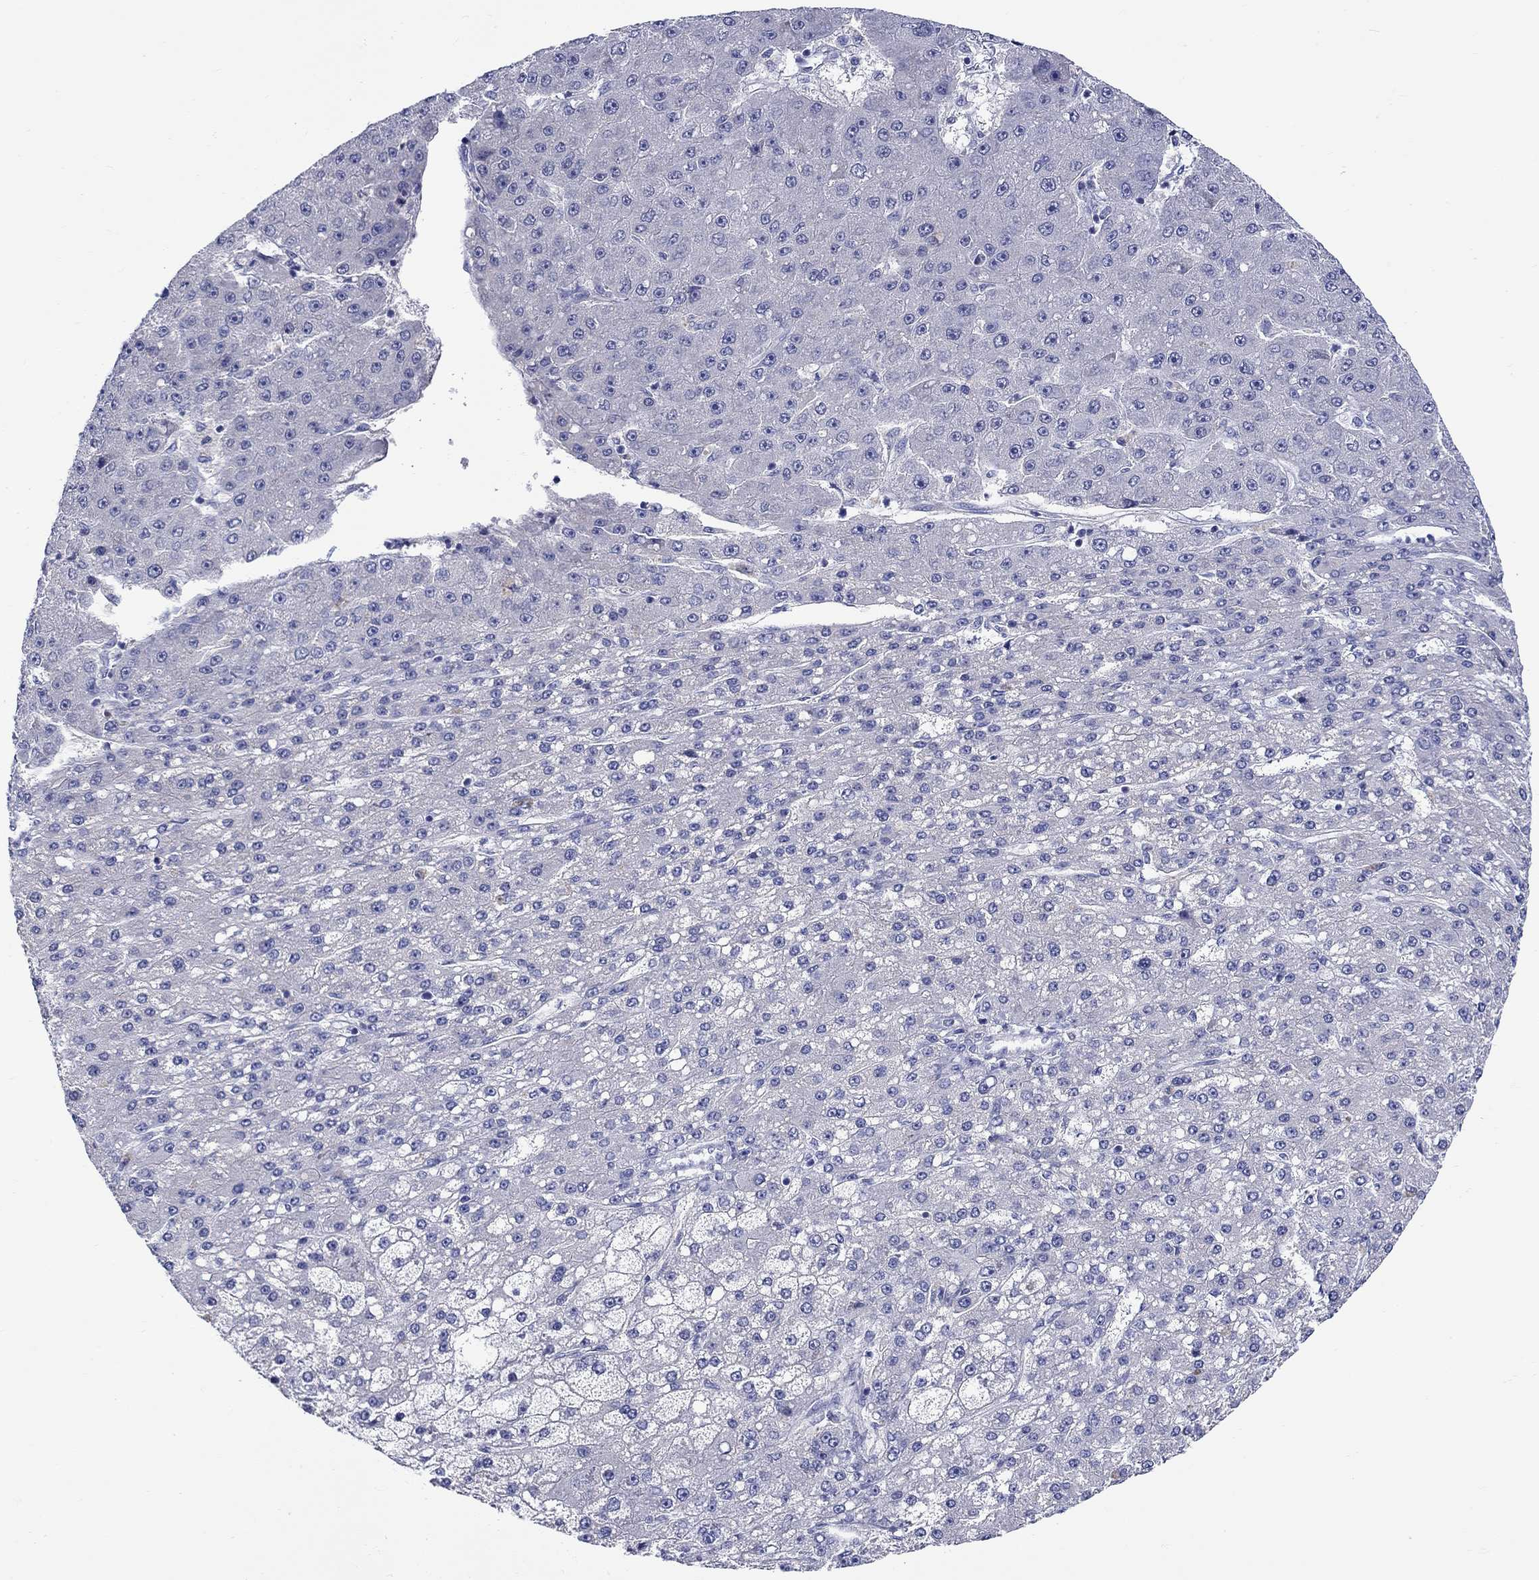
{"staining": {"intensity": "negative", "quantity": "none", "location": "none"}, "tissue": "liver cancer", "cell_type": "Tumor cells", "image_type": "cancer", "snomed": [{"axis": "morphology", "description": "Carcinoma, Hepatocellular, NOS"}, {"axis": "topography", "description": "Liver"}], "caption": "Hepatocellular carcinoma (liver) was stained to show a protein in brown. There is no significant staining in tumor cells.", "gene": "SLC30A3", "patient": {"sex": "male", "age": 67}}